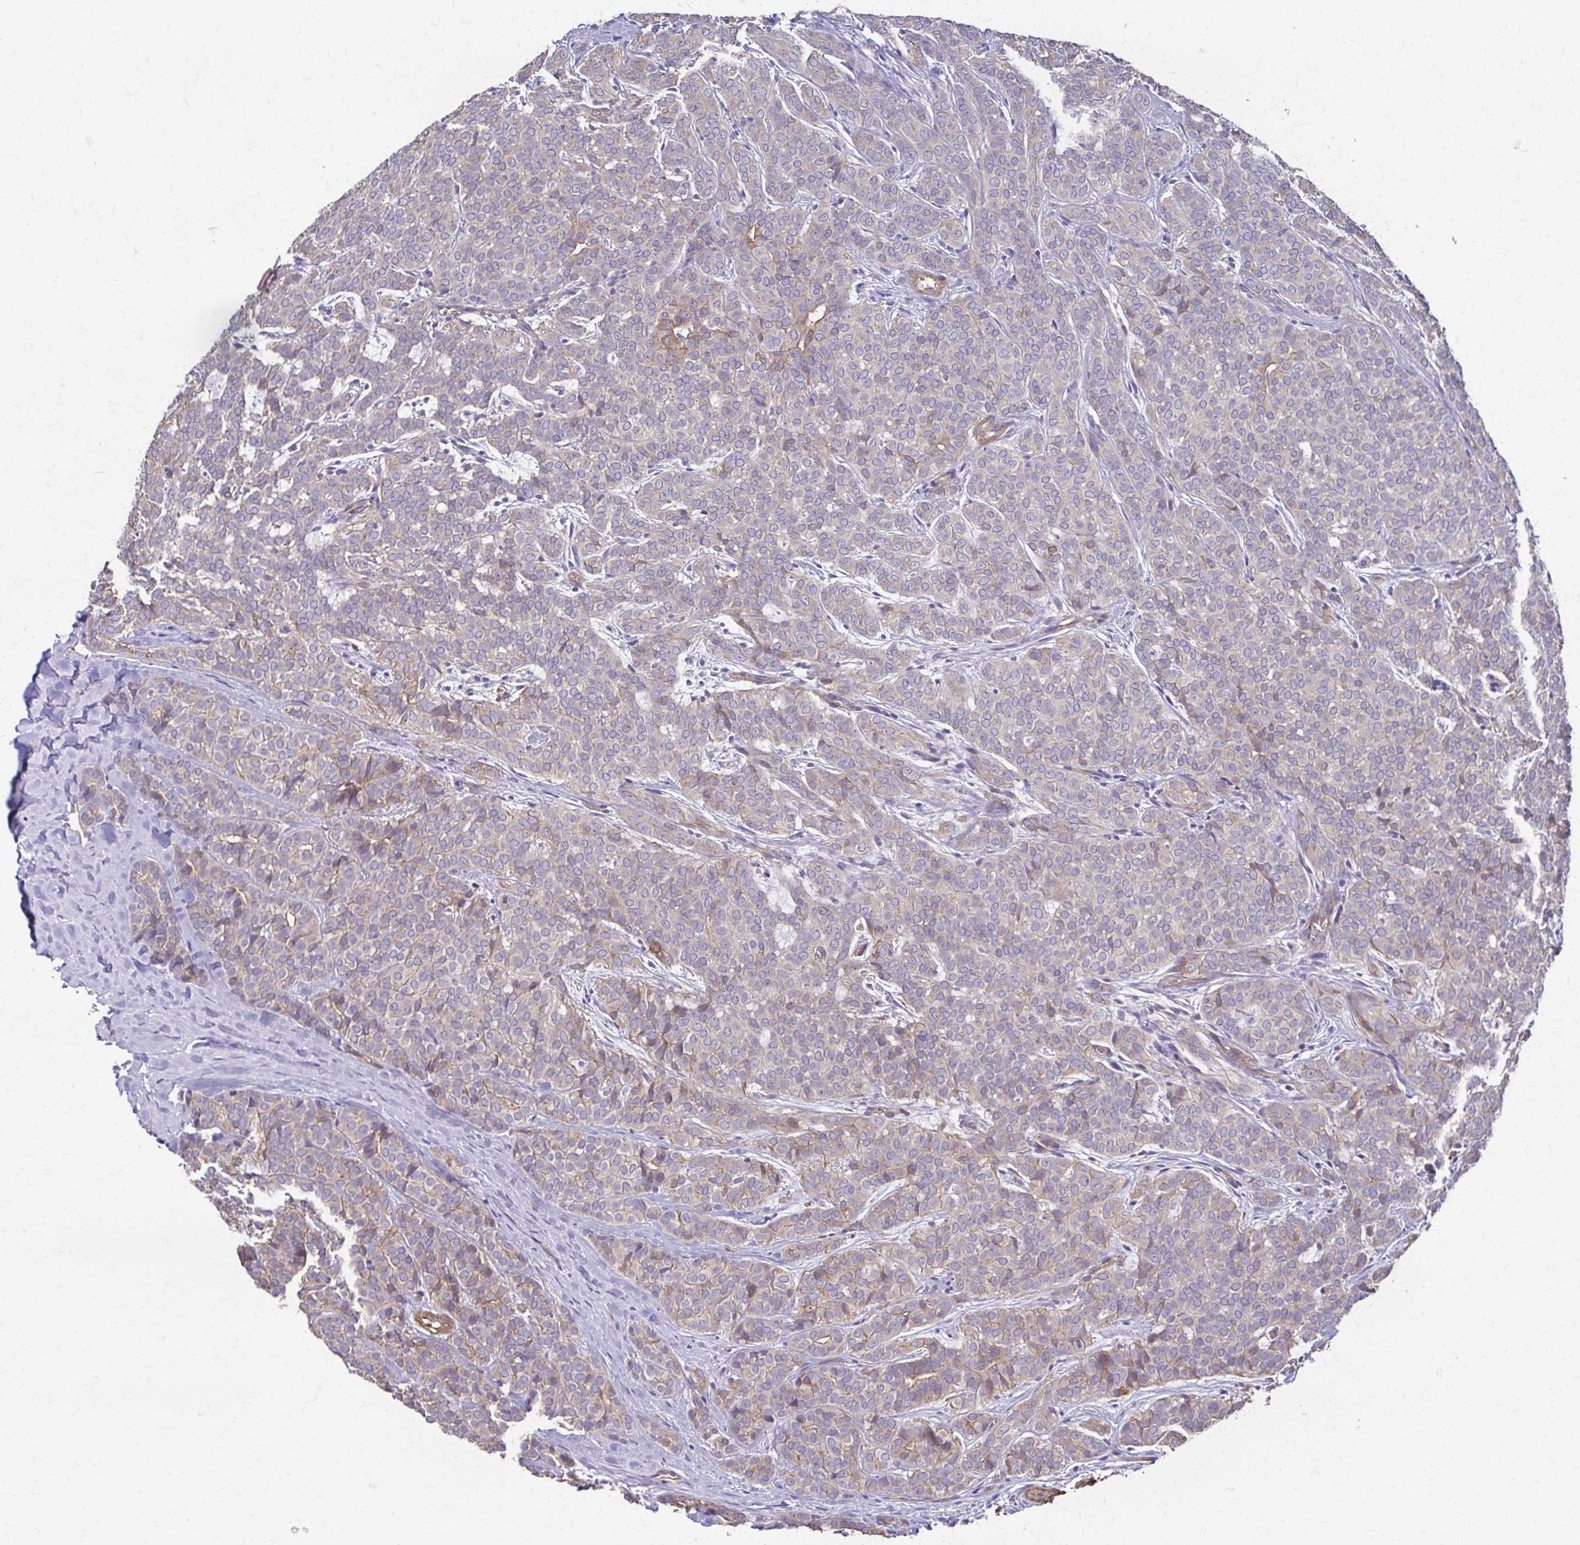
{"staining": {"intensity": "negative", "quantity": "none", "location": "none"}, "tissue": "head and neck cancer", "cell_type": "Tumor cells", "image_type": "cancer", "snomed": [{"axis": "morphology", "description": "Normal tissue, NOS"}, {"axis": "morphology", "description": "Adenocarcinoma, NOS"}, {"axis": "topography", "description": "Oral tissue"}, {"axis": "topography", "description": "Head-Neck"}], "caption": "Protein analysis of head and neck cancer (adenocarcinoma) shows no significant staining in tumor cells. (DAB (3,3'-diaminobenzidine) immunohistochemistry visualized using brightfield microscopy, high magnification).", "gene": "DSP", "patient": {"sex": "female", "age": 57}}